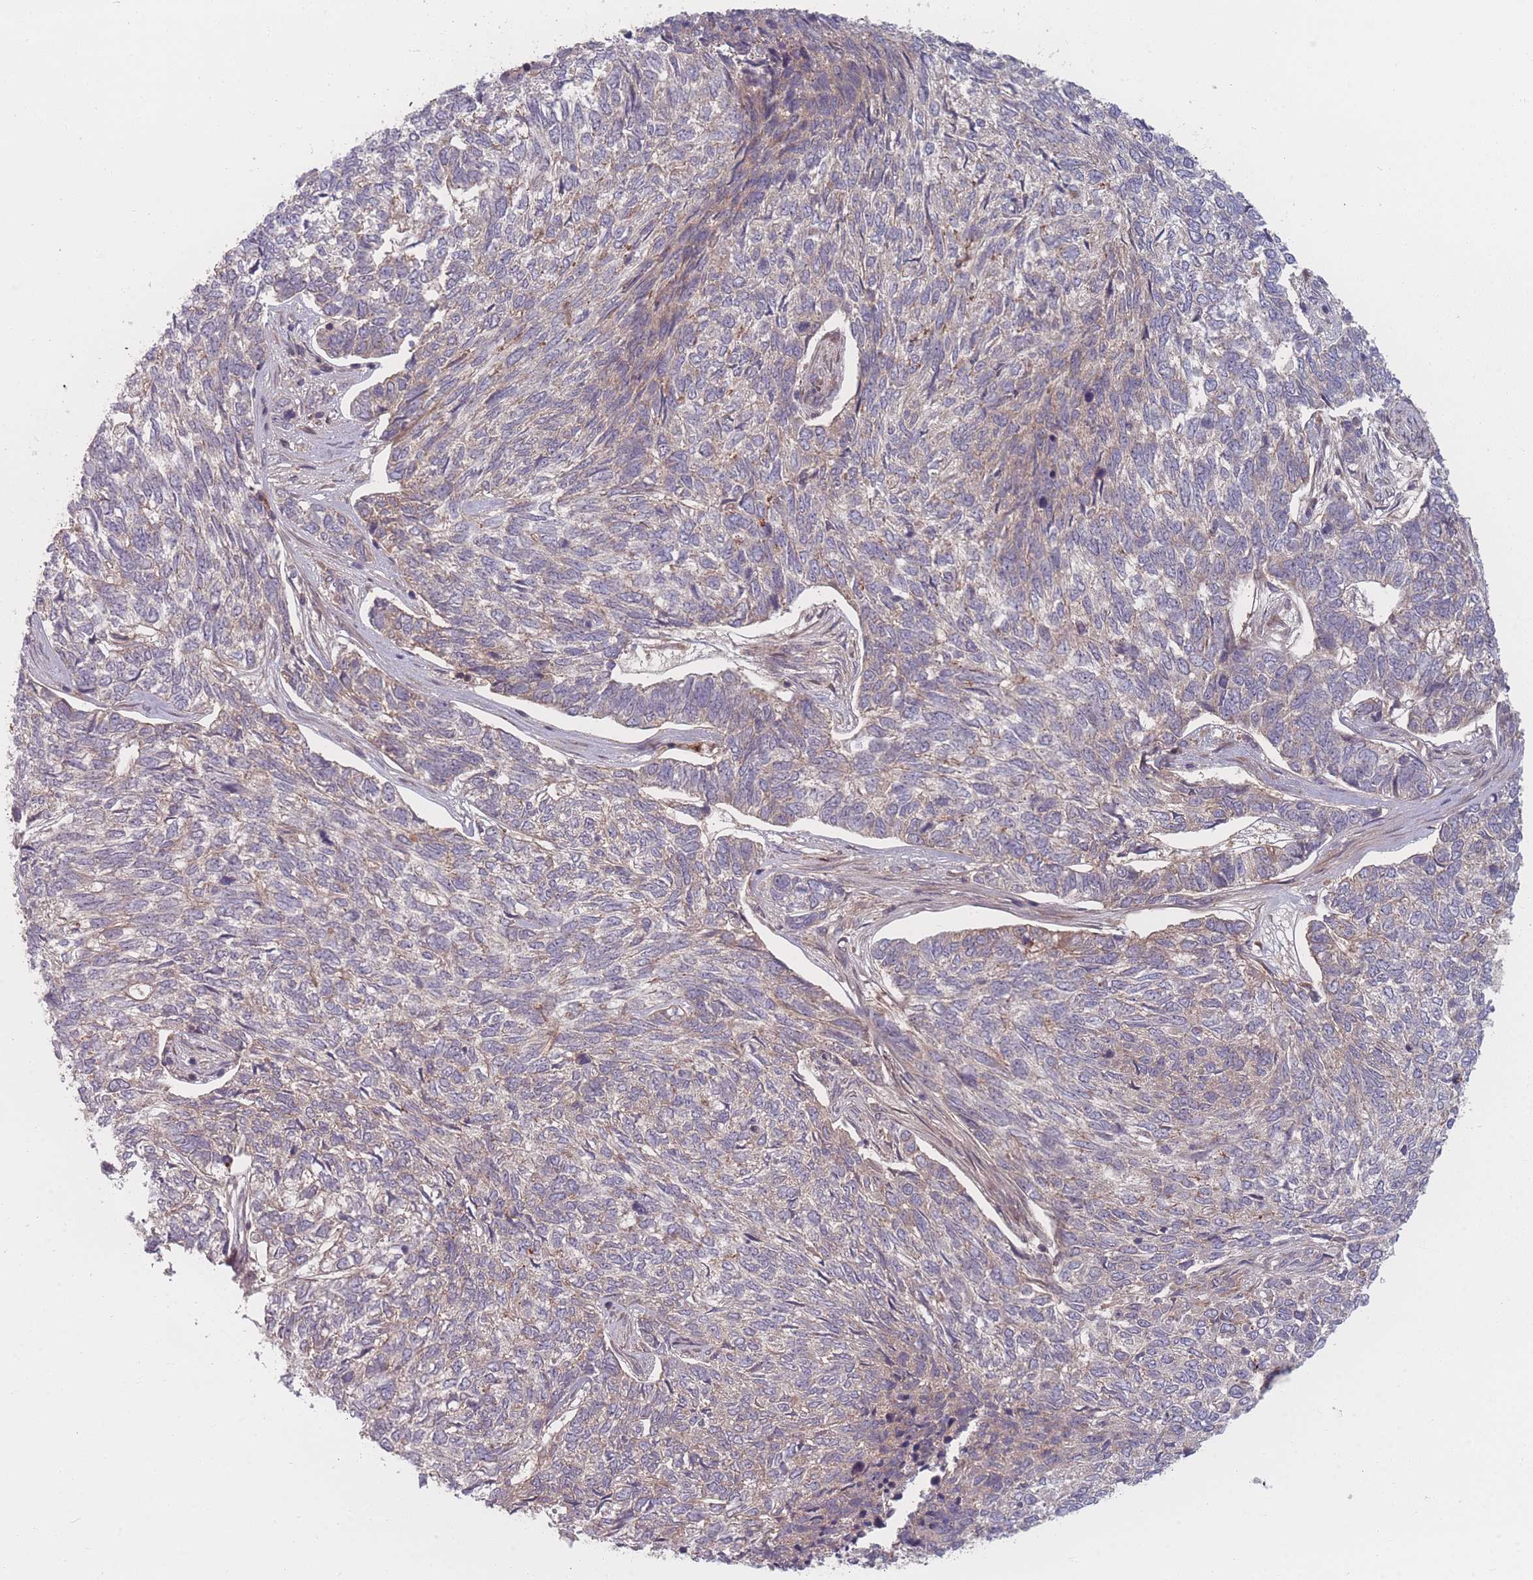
{"staining": {"intensity": "negative", "quantity": "none", "location": "none"}, "tissue": "skin cancer", "cell_type": "Tumor cells", "image_type": "cancer", "snomed": [{"axis": "morphology", "description": "Basal cell carcinoma"}, {"axis": "topography", "description": "Skin"}], "caption": "The photomicrograph displays no staining of tumor cells in basal cell carcinoma (skin). (DAB immunohistochemistry (IHC) visualized using brightfield microscopy, high magnification).", "gene": "EEF1AKMT2", "patient": {"sex": "female", "age": 65}}